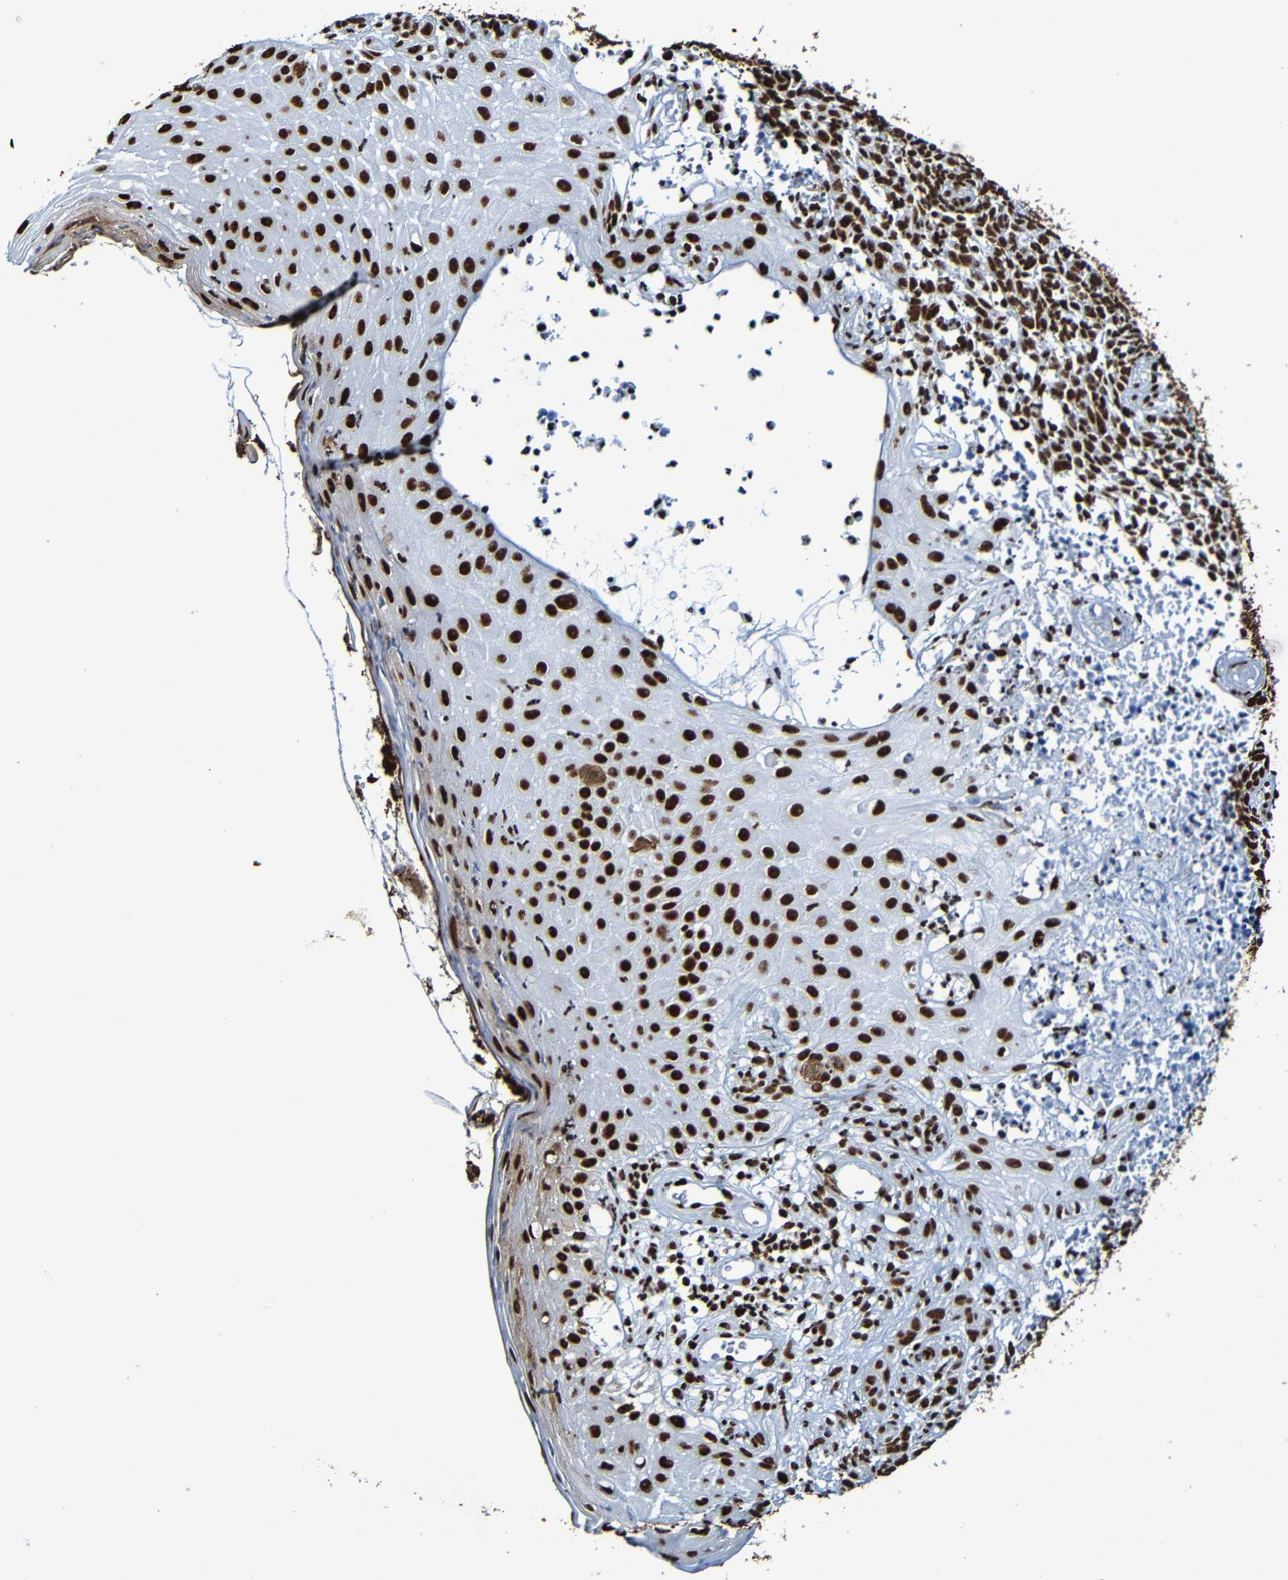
{"staining": {"intensity": "strong", "quantity": ">75%", "location": "nuclear"}, "tissue": "skin cancer", "cell_type": "Tumor cells", "image_type": "cancer", "snomed": [{"axis": "morphology", "description": "Basal cell carcinoma"}, {"axis": "topography", "description": "Skin"}], "caption": "Tumor cells show strong nuclear staining in about >75% of cells in skin cancer (basal cell carcinoma).", "gene": "SRSF3", "patient": {"sex": "female", "age": 84}}